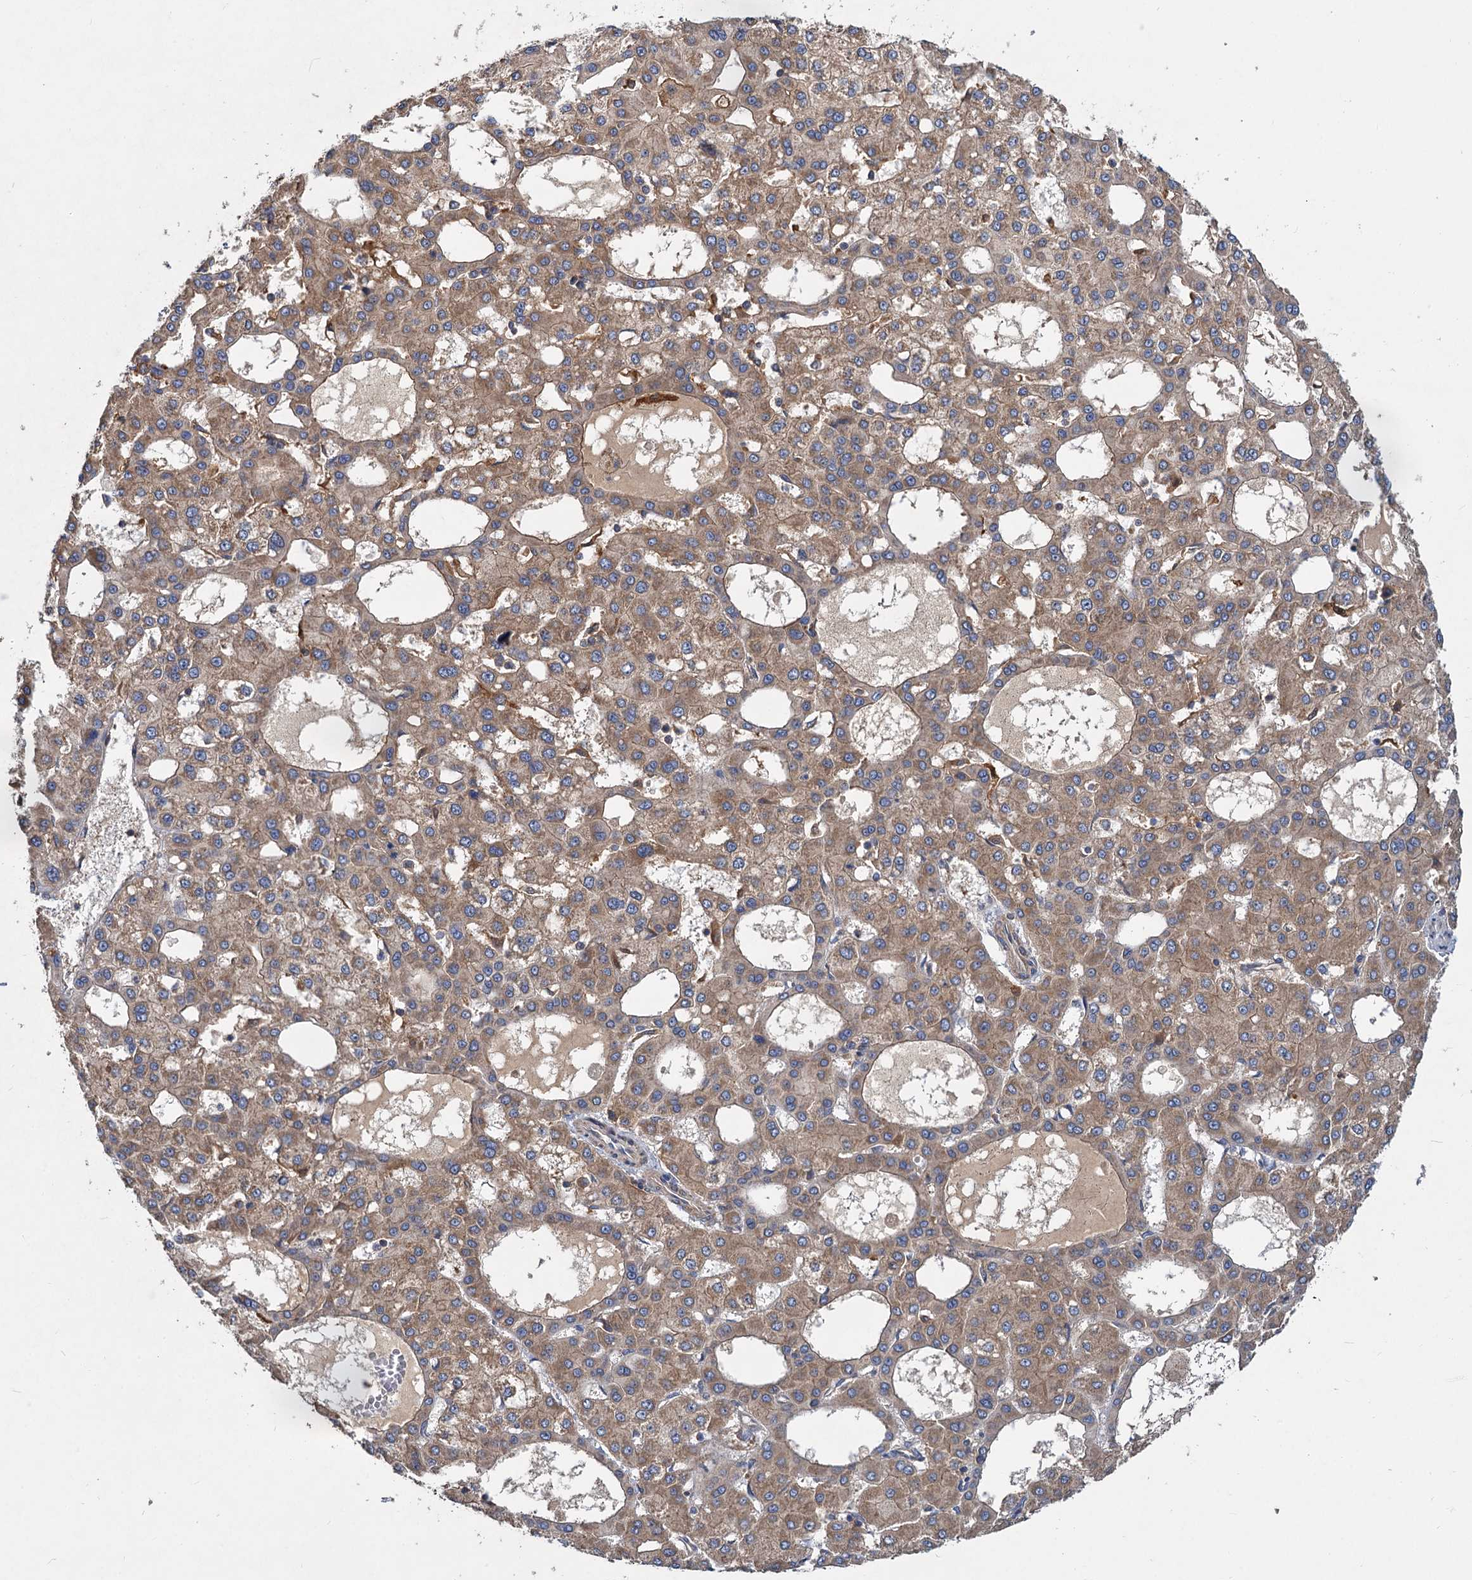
{"staining": {"intensity": "moderate", "quantity": ">75%", "location": "cytoplasmic/membranous"}, "tissue": "liver cancer", "cell_type": "Tumor cells", "image_type": "cancer", "snomed": [{"axis": "morphology", "description": "Carcinoma, Hepatocellular, NOS"}, {"axis": "topography", "description": "Liver"}], "caption": "IHC micrograph of hepatocellular carcinoma (liver) stained for a protein (brown), which exhibits medium levels of moderate cytoplasmic/membranous staining in approximately >75% of tumor cells.", "gene": "ALKBH7", "patient": {"sex": "male", "age": 47}}